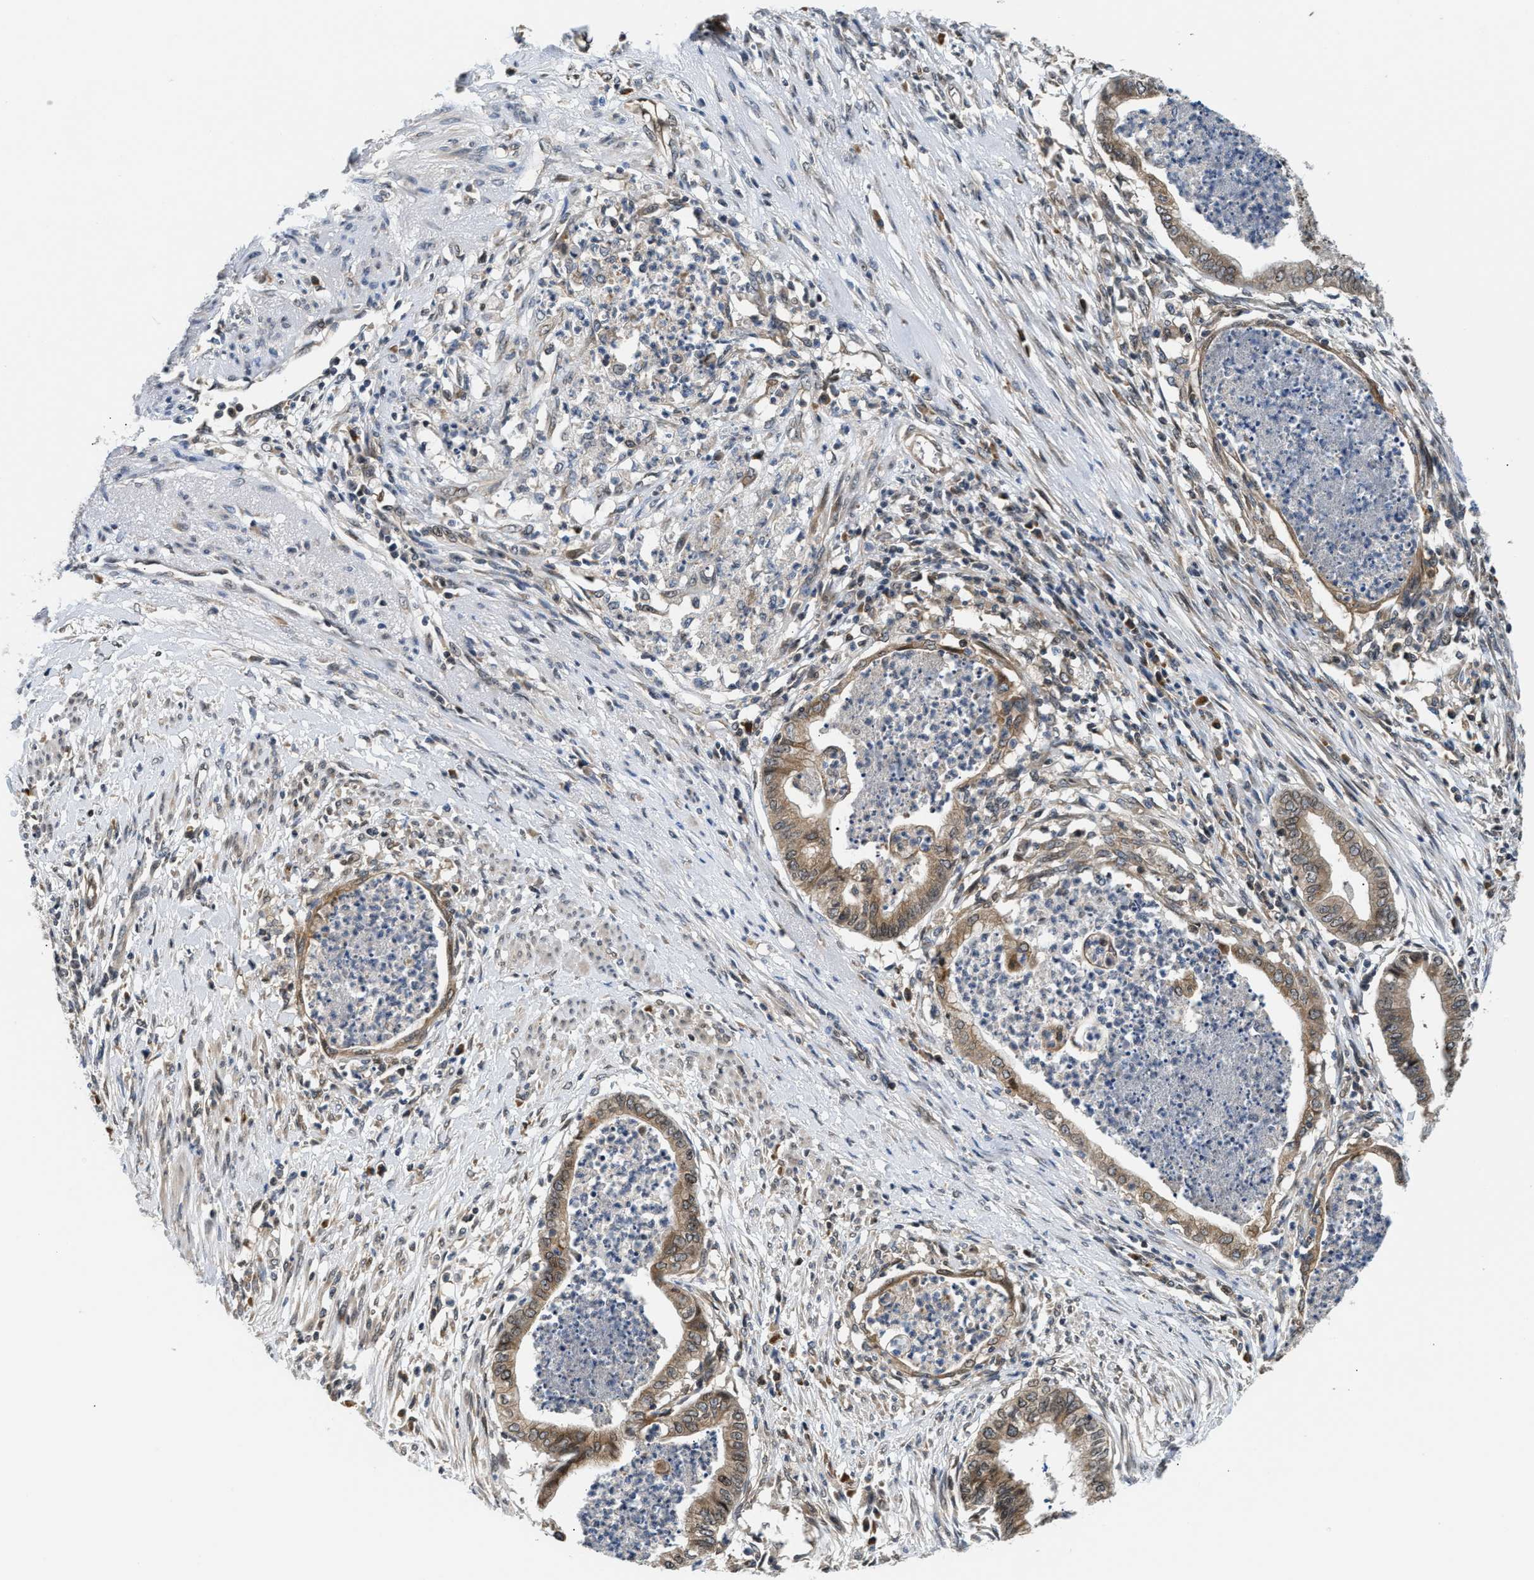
{"staining": {"intensity": "moderate", "quantity": ">75%", "location": "cytoplasmic/membranous"}, "tissue": "endometrial cancer", "cell_type": "Tumor cells", "image_type": "cancer", "snomed": [{"axis": "morphology", "description": "Necrosis, NOS"}, {"axis": "morphology", "description": "Adenocarcinoma, NOS"}, {"axis": "topography", "description": "Endometrium"}], "caption": "Brown immunohistochemical staining in endometrial cancer demonstrates moderate cytoplasmic/membranous positivity in about >75% of tumor cells. (DAB (3,3'-diaminobenzidine) IHC, brown staining for protein, blue staining for nuclei).", "gene": "RAB29", "patient": {"sex": "female", "age": 79}}